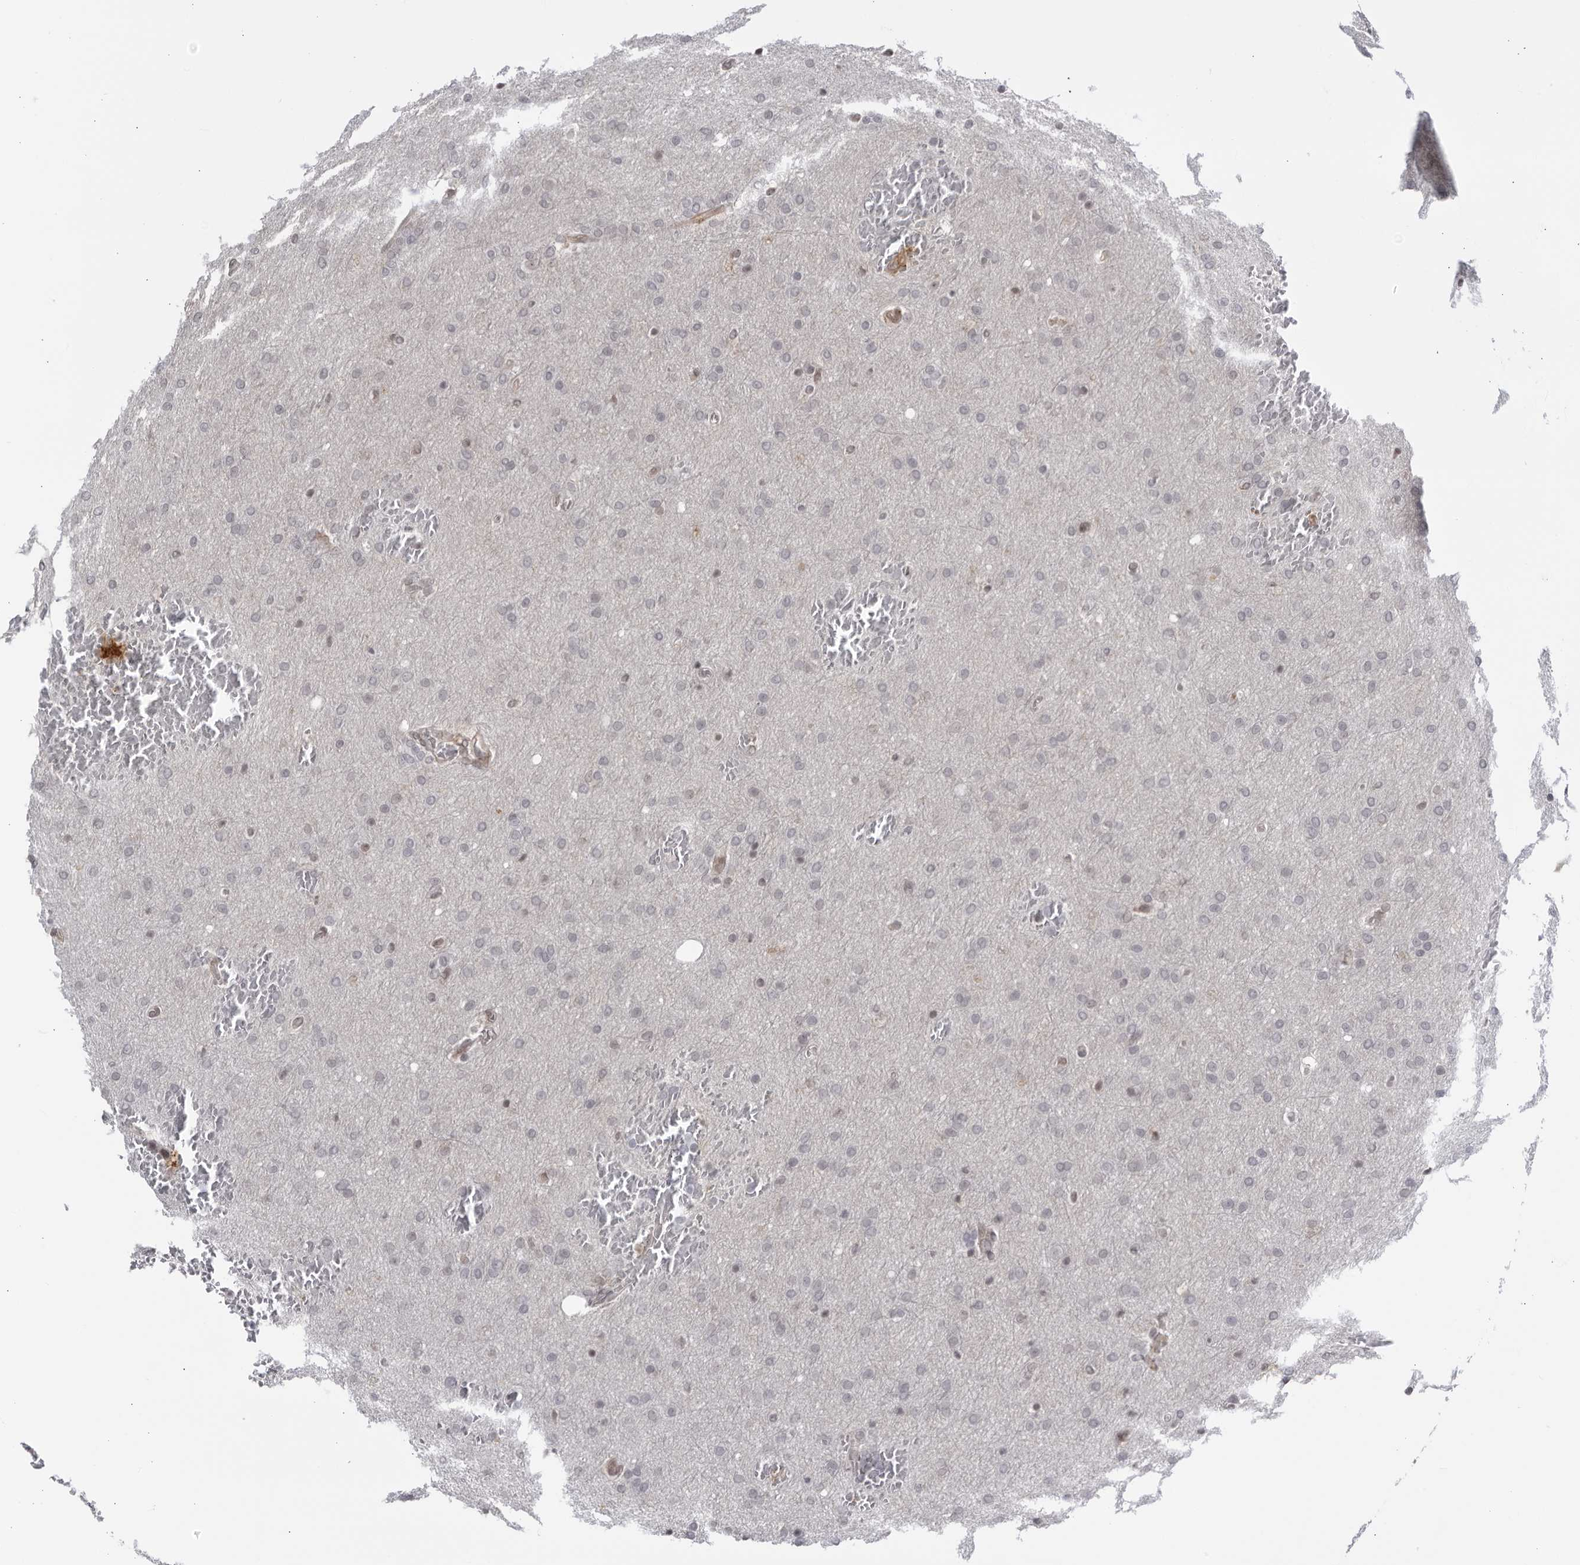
{"staining": {"intensity": "negative", "quantity": "none", "location": "none"}, "tissue": "glioma", "cell_type": "Tumor cells", "image_type": "cancer", "snomed": [{"axis": "morphology", "description": "Glioma, malignant, Low grade"}, {"axis": "topography", "description": "Brain"}], "caption": "Malignant glioma (low-grade) was stained to show a protein in brown. There is no significant expression in tumor cells.", "gene": "DTL", "patient": {"sex": "female", "age": 37}}